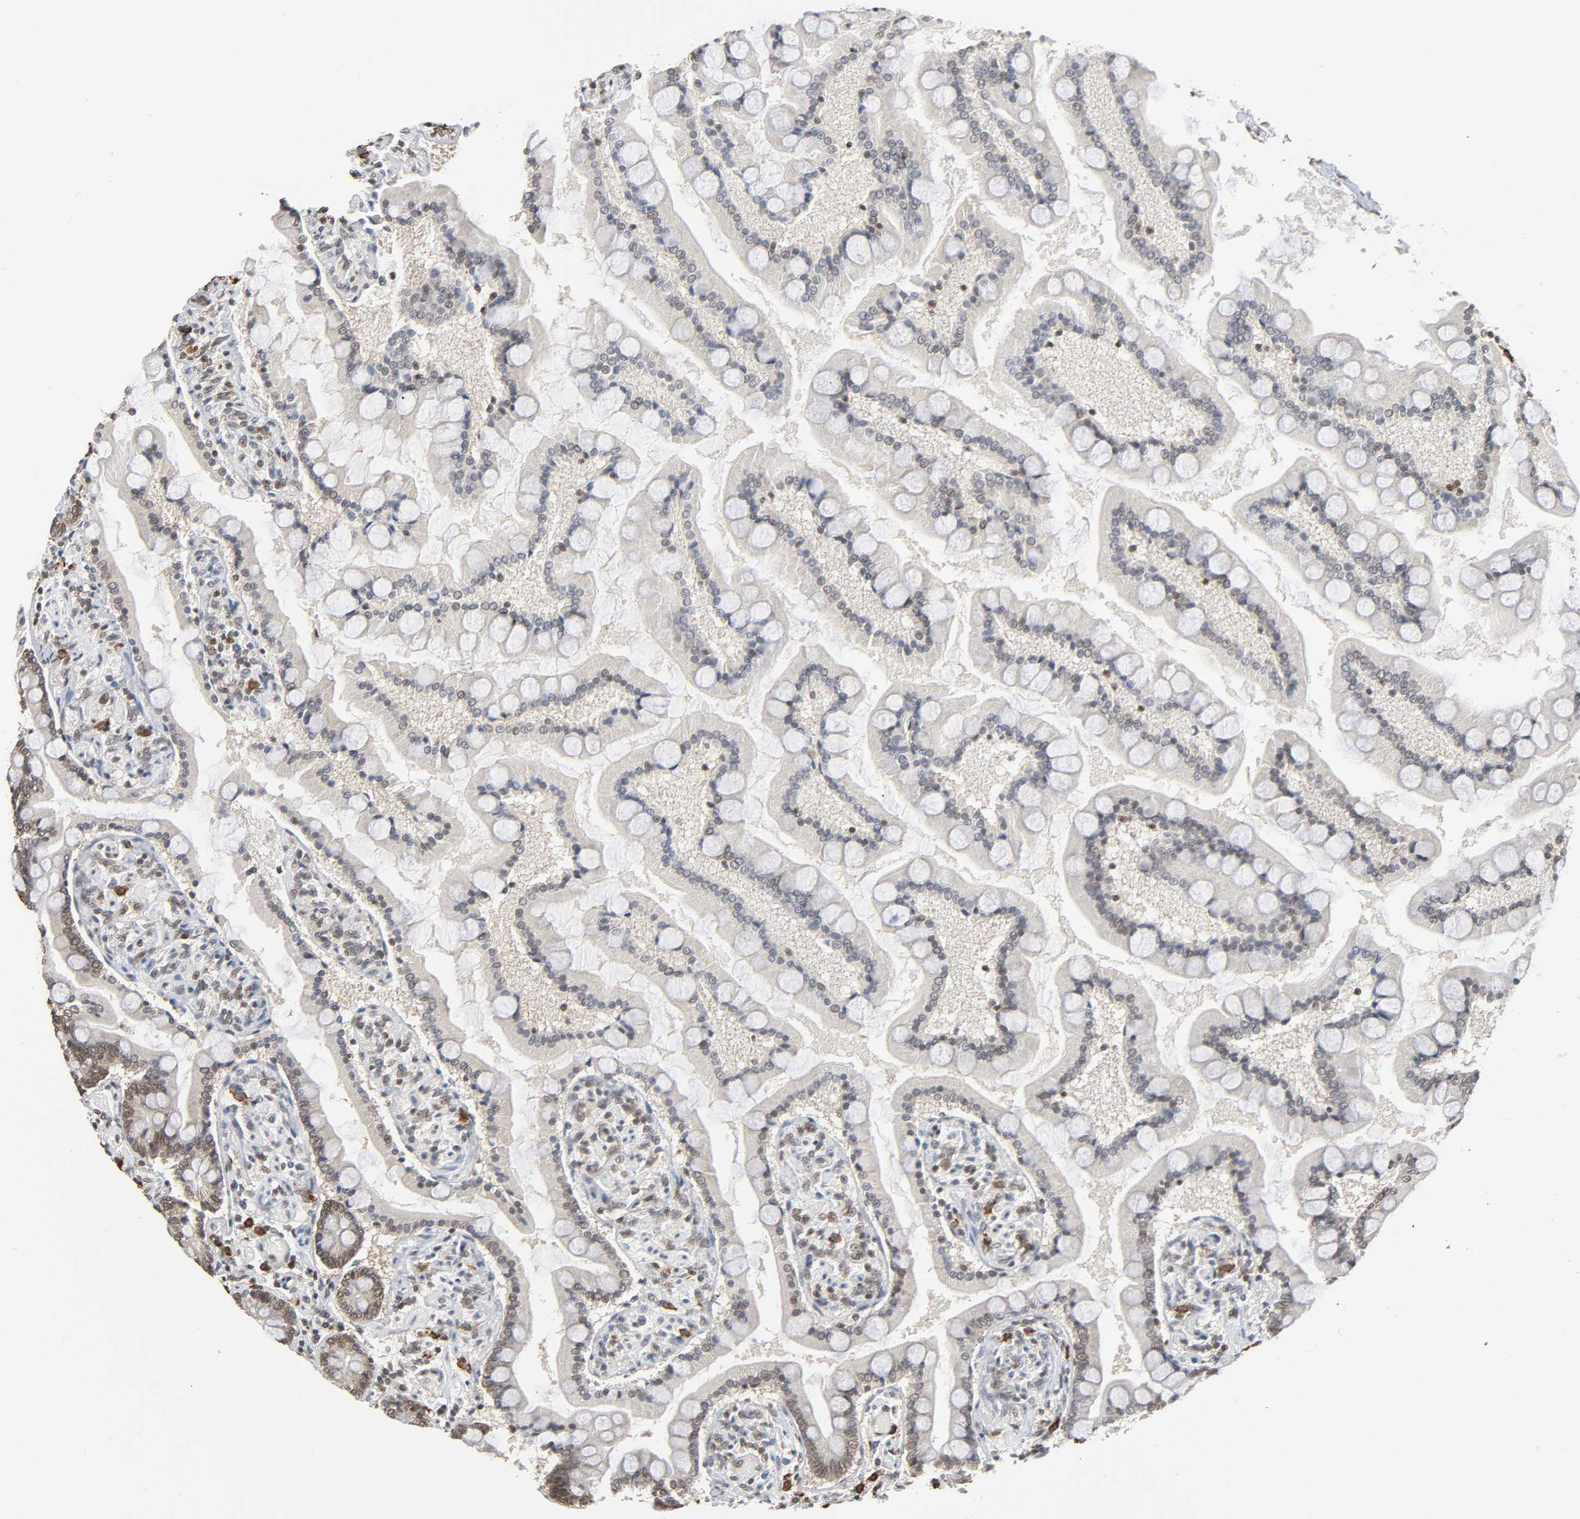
{"staining": {"intensity": "strong", "quantity": ">75%", "location": "nuclear"}, "tissue": "small intestine", "cell_type": "Glandular cells", "image_type": "normal", "snomed": [{"axis": "morphology", "description": "Normal tissue, NOS"}, {"axis": "topography", "description": "Small intestine"}], "caption": "Immunohistochemical staining of benign small intestine exhibits high levels of strong nuclear positivity in approximately >75% of glandular cells.", "gene": "SUMO1", "patient": {"sex": "male", "age": 41}}